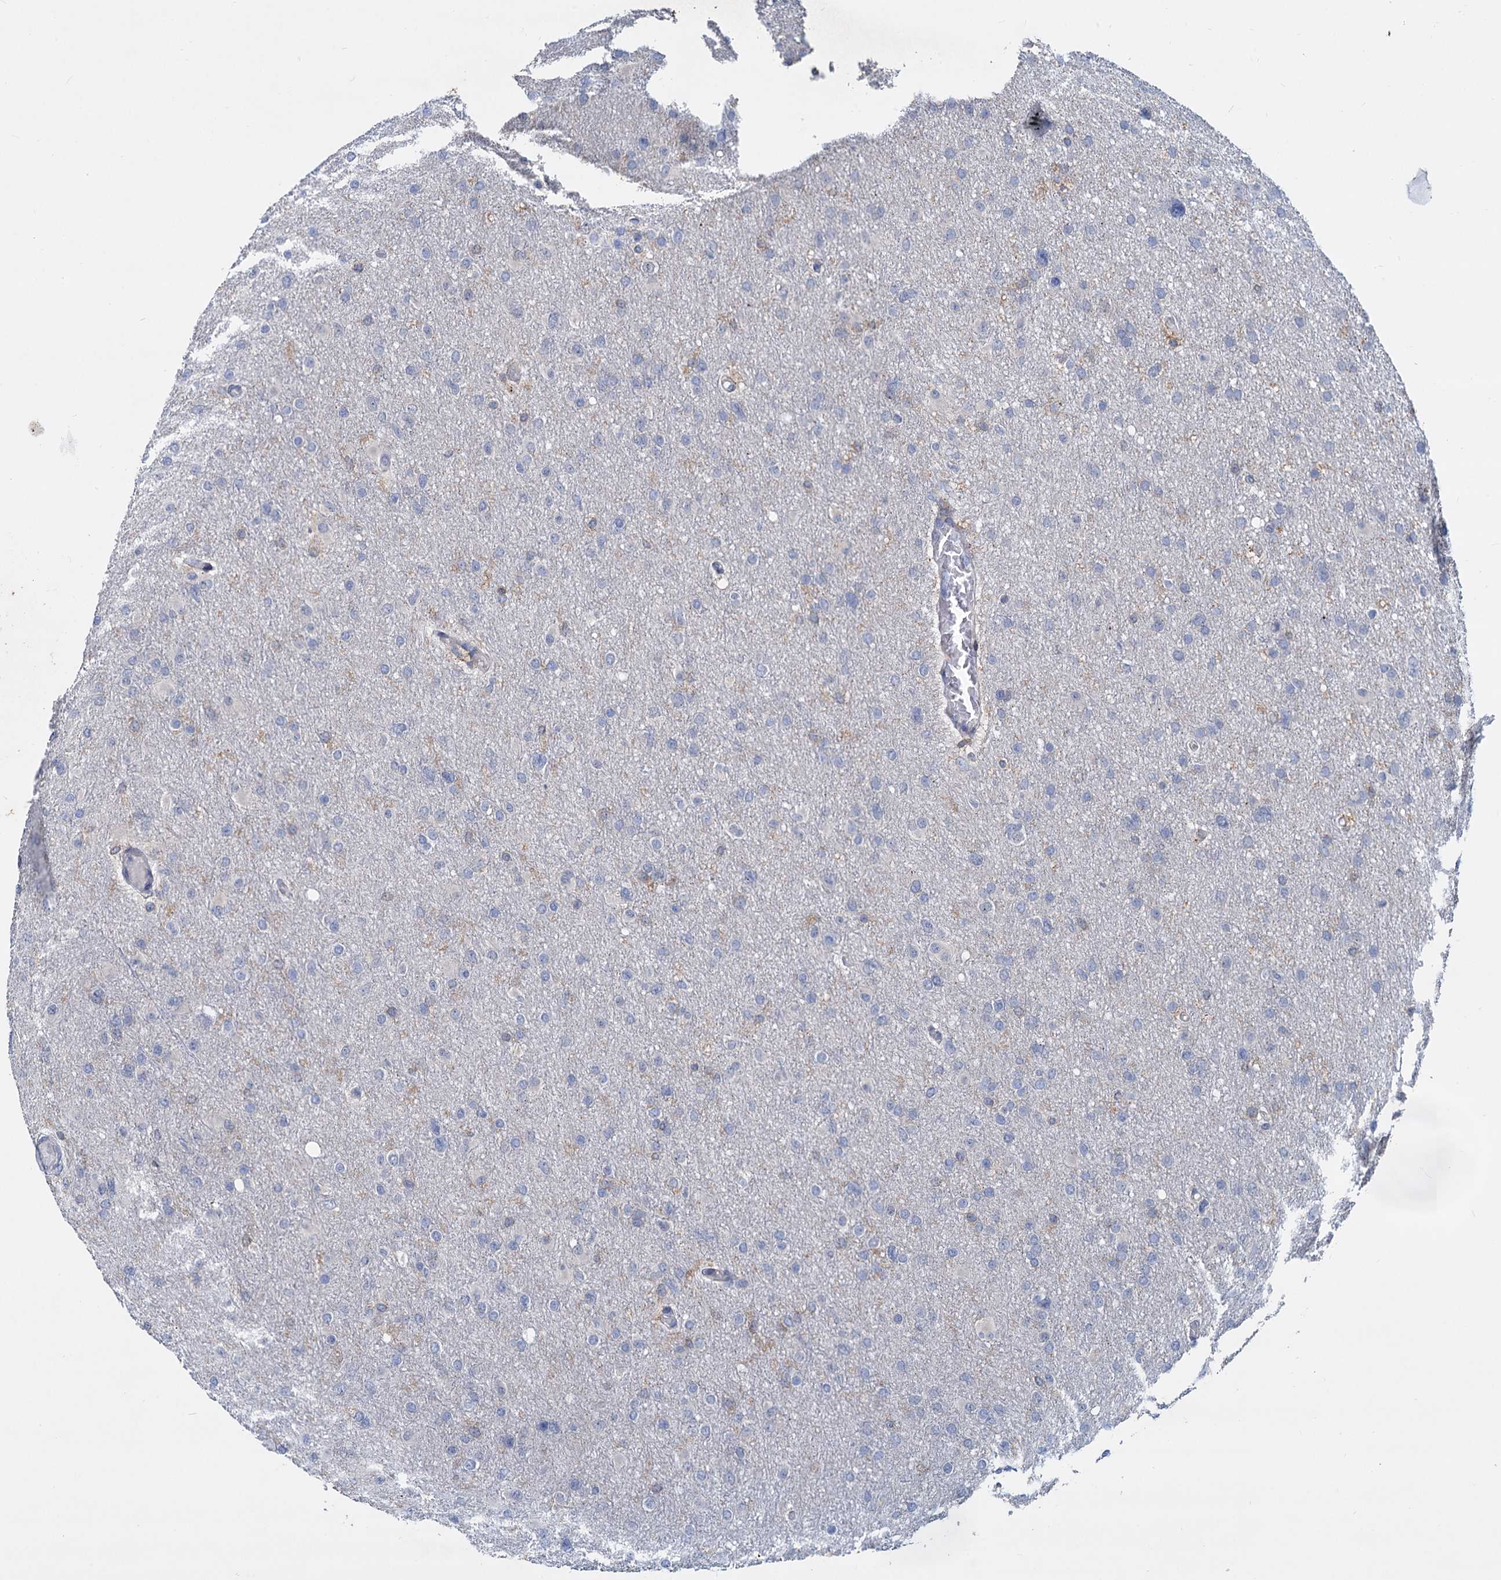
{"staining": {"intensity": "negative", "quantity": "none", "location": "none"}, "tissue": "glioma", "cell_type": "Tumor cells", "image_type": "cancer", "snomed": [{"axis": "morphology", "description": "Glioma, malignant, High grade"}, {"axis": "topography", "description": "Cerebral cortex"}], "caption": "The immunohistochemistry (IHC) image has no significant positivity in tumor cells of malignant glioma (high-grade) tissue.", "gene": "LRCH4", "patient": {"sex": "female", "age": 36}}